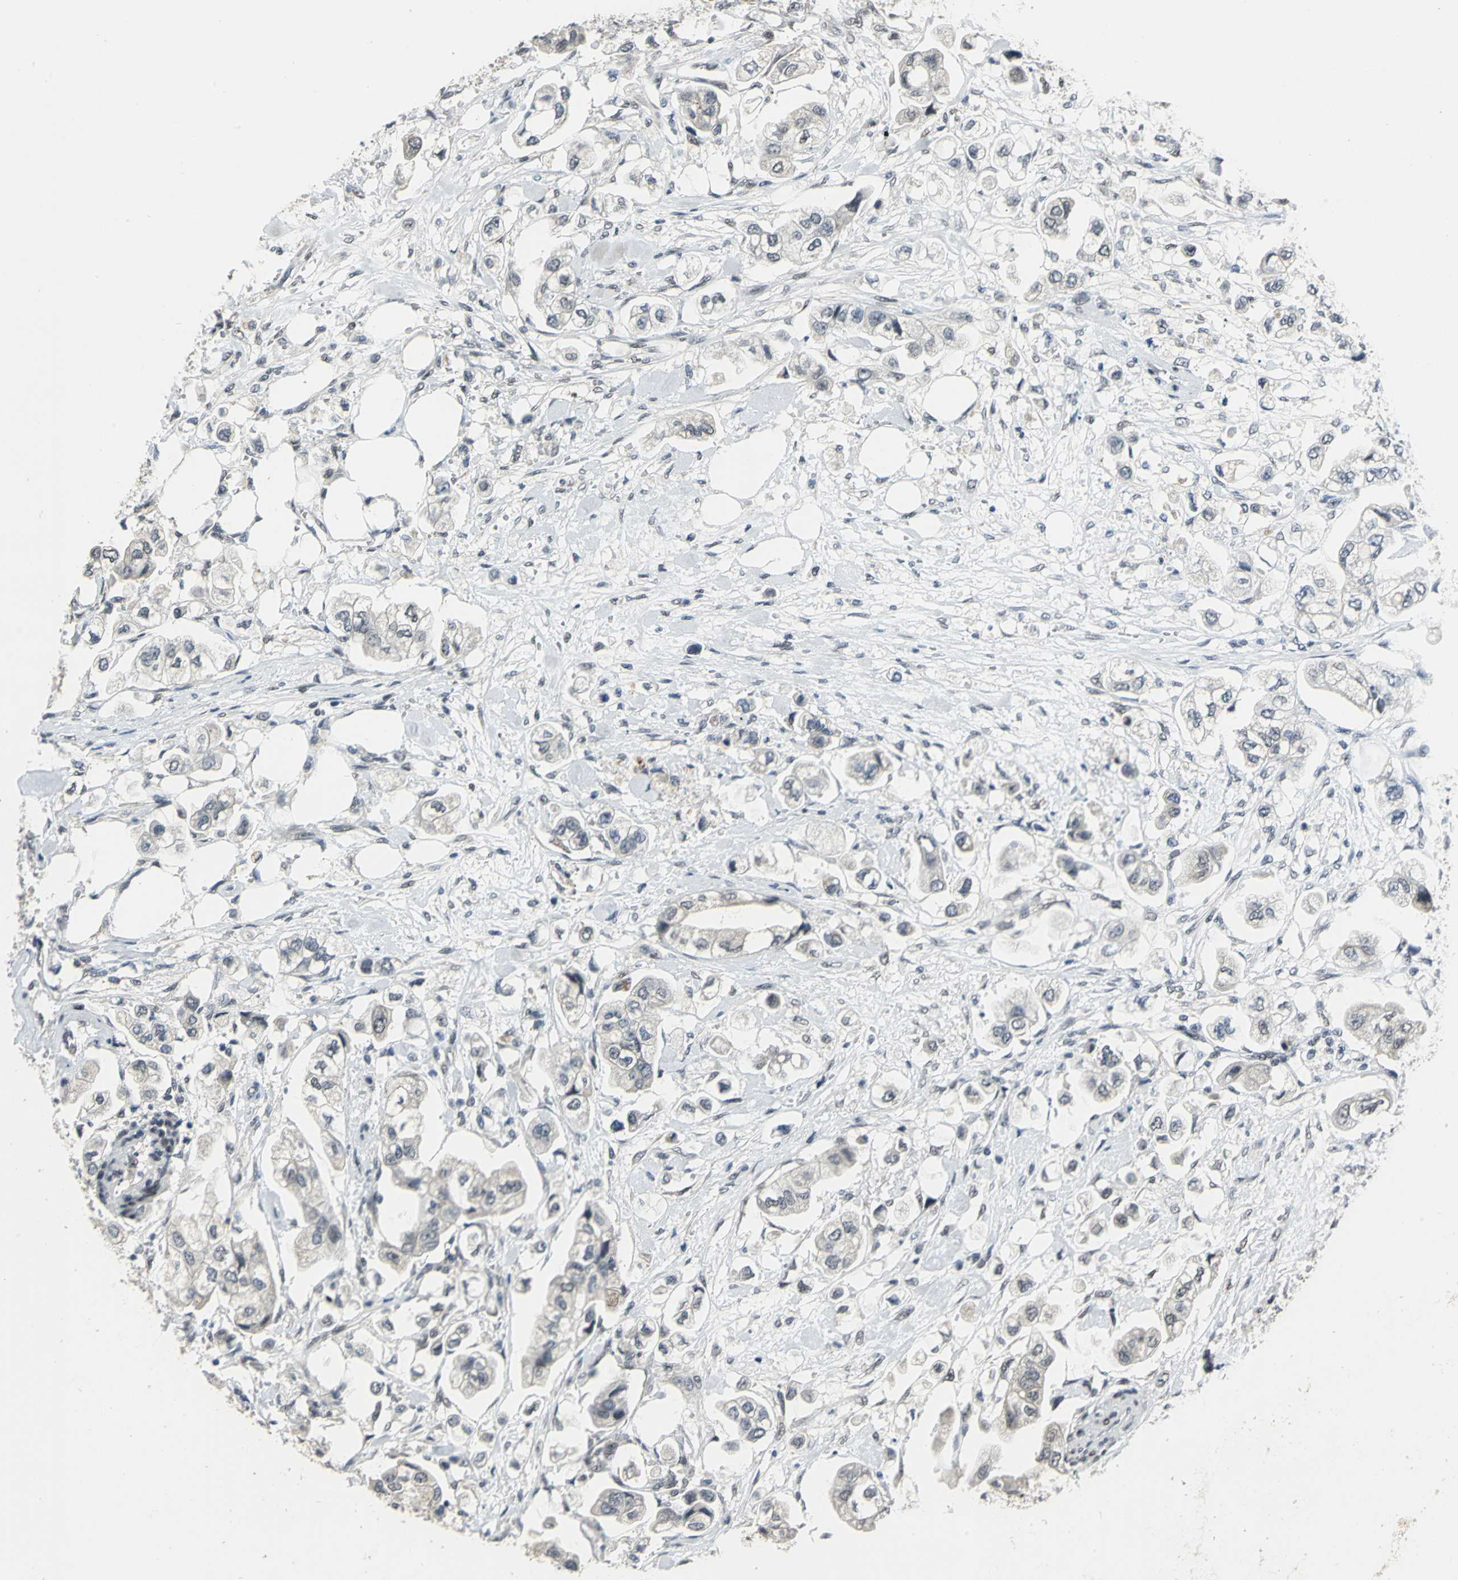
{"staining": {"intensity": "negative", "quantity": "none", "location": "none"}, "tissue": "stomach cancer", "cell_type": "Tumor cells", "image_type": "cancer", "snomed": [{"axis": "morphology", "description": "Adenocarcinoma, NOS"}, {"axis": "topography", "description": "Stomach"}], "caption": "The photomicrograph reveals no significant staining in tumor cells of stomach adenocarcinoma. (DAB immunohistochemistry (IHC) visualized using brightfield microscopy, high magnification).", "gene": "ELF2", "patient": {"sex": "male", "age": 62}}